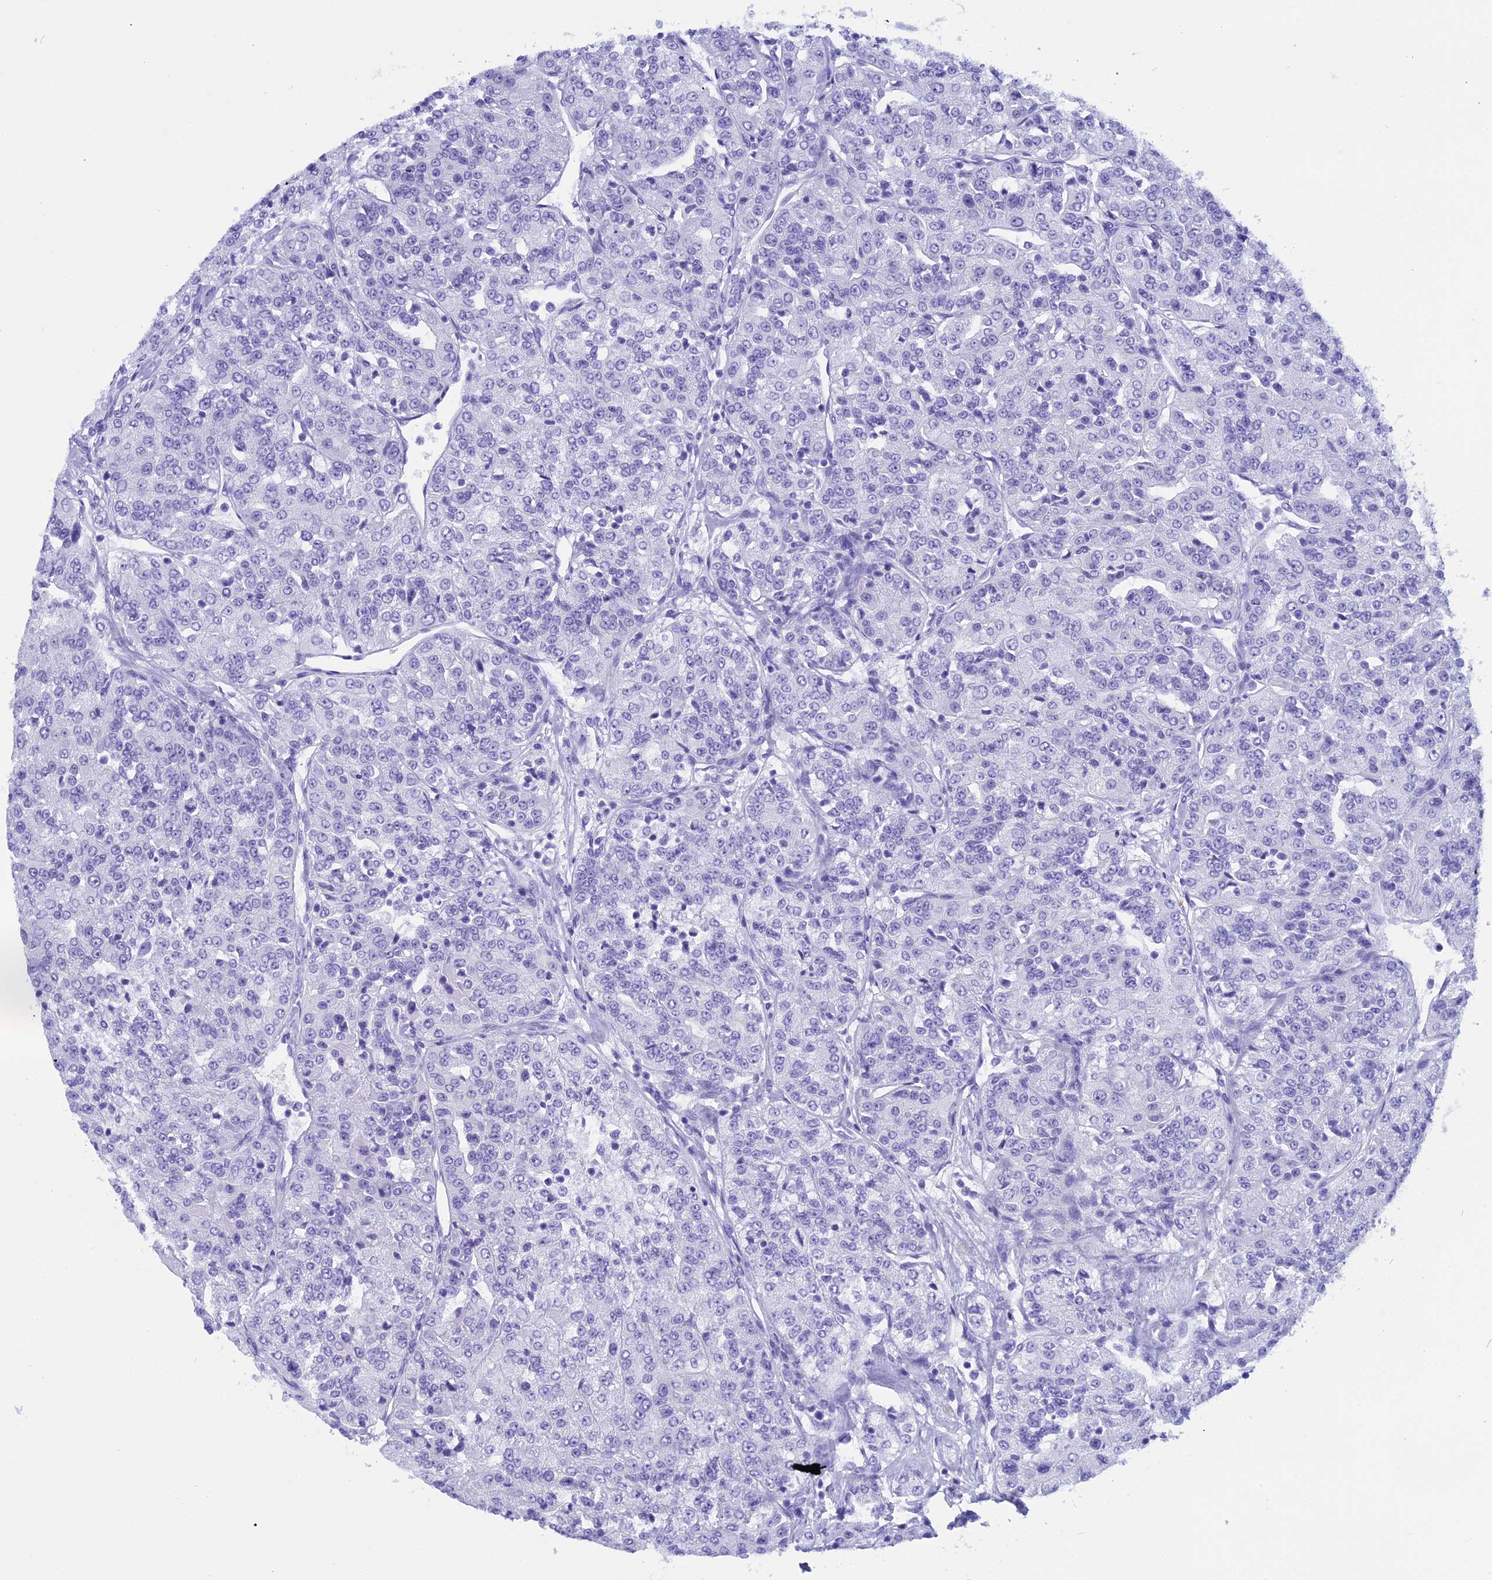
{"staining": {"intensity": "negative", "quantity": "none", "location": "none"}, "tissue": "renal cancer", "cell_type": "Tumor cells", "image_type": "cancer", "snomed": [{"axis": "morphology", "description": "Adenocarcinoma, NOS"}, {"axis": "topography", "description": "Kidney"}], "caption": "Renal cancer (adenocarcinoma) was stained to show a protein in brown. There is no significant positivity in tumor cells.", "gene": "FAM169A", "patient": {"sex": "female", "age": 63}}